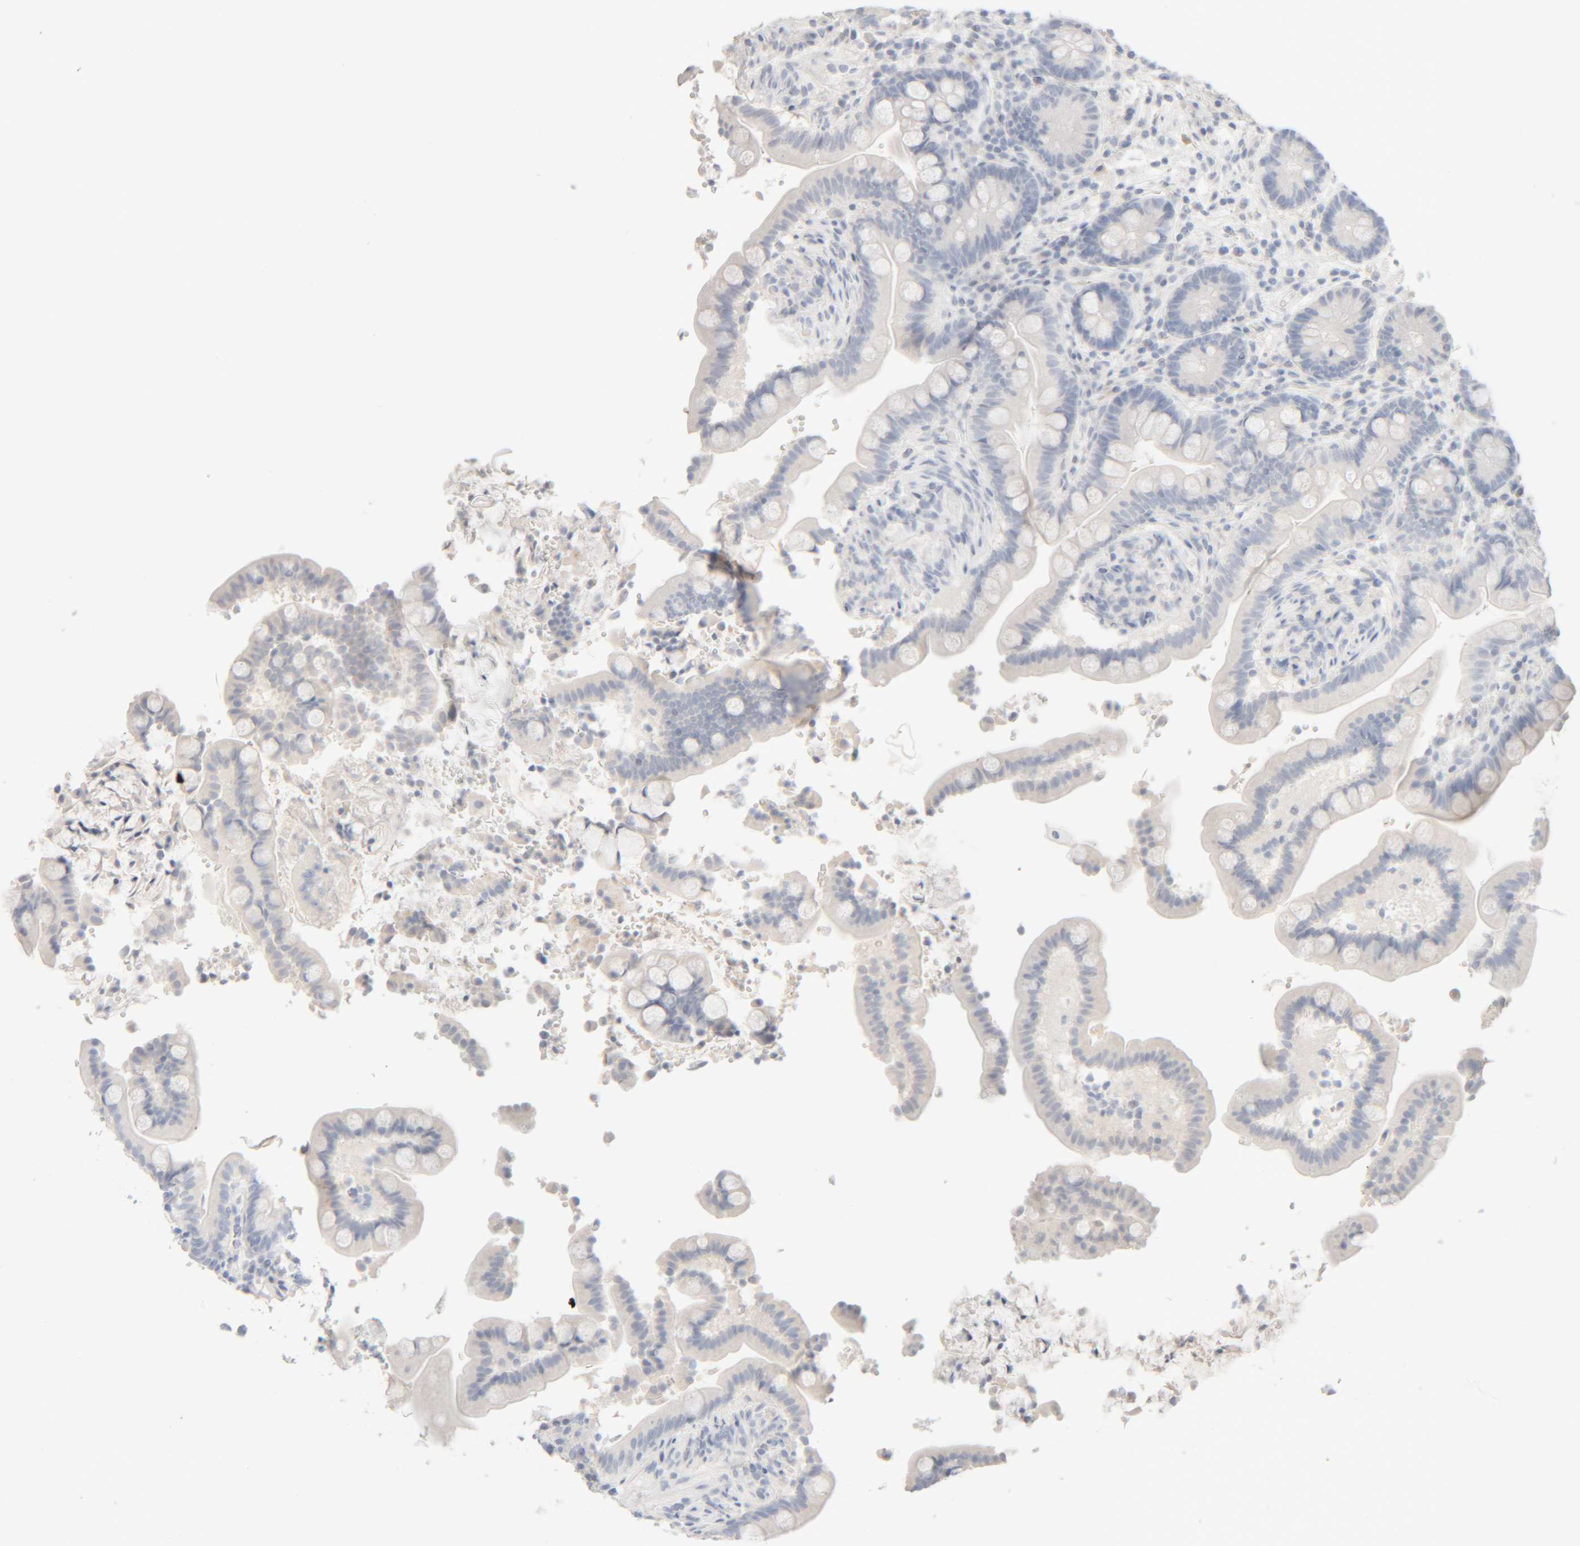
{"staining": {"intensity": "negative", "quantity": "none", "location": "none"}, "tissue": "colon", "cell_type": "Endothelial cells", "image_type": "normal", "snomed": [{"axis": "morphology", "description": "Normal tissue, NOS"}, {"axis": "topography", "description": "Smooth muscle"}, {"axis": "topography", "description": "Colon"}], "caption": "Immunohistochemistry (IHC) photomicrograph of normal colon stained for a protein (brown), which displays no expression in endothelial cells. (DAB IHC visualized using brightfield microscopy, high magnification).", "gene": "RIDA", "patient": {"sex": "male", "age": 73}}